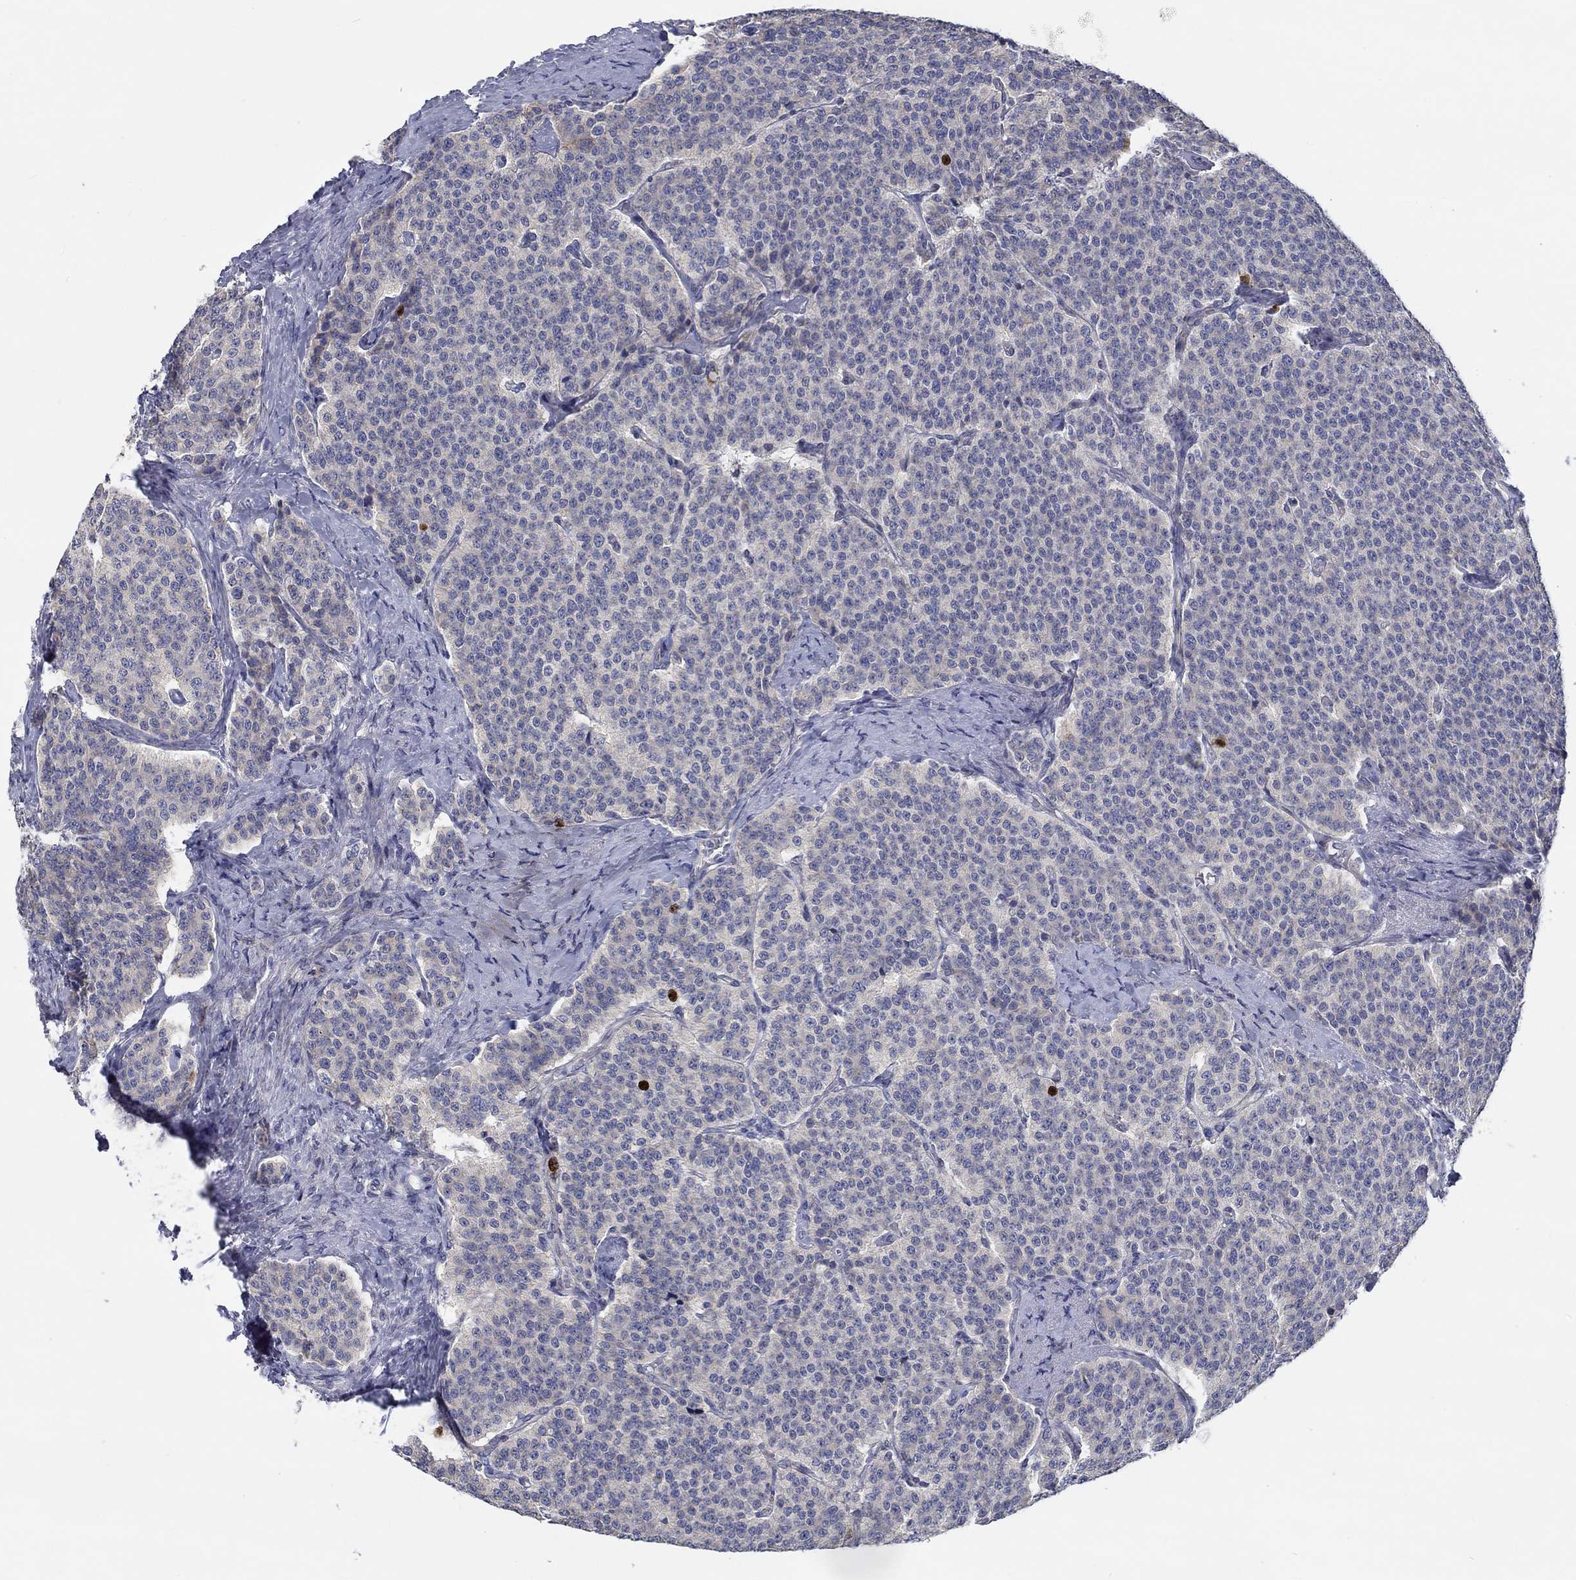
{"staining": {"intensity": "strong", "quantity": "<25%", "location": "nuclear"}, "tissue": "carcinoid", "cell_type": "Tumor cells", "image_type": "cancer", "snomed": [{"axis": "morphology", "description": "Carcinoid, malignant, NOS"}, {"axis": "topography", "description": "Small intestine"}], "caption": "Strong nuclear staining for a protein is identified in about <25% of tumor cells of carcinoid (malignant) using IHC.", "gene": "PRC1", "patient": {"sex": "female", "age": 58}}